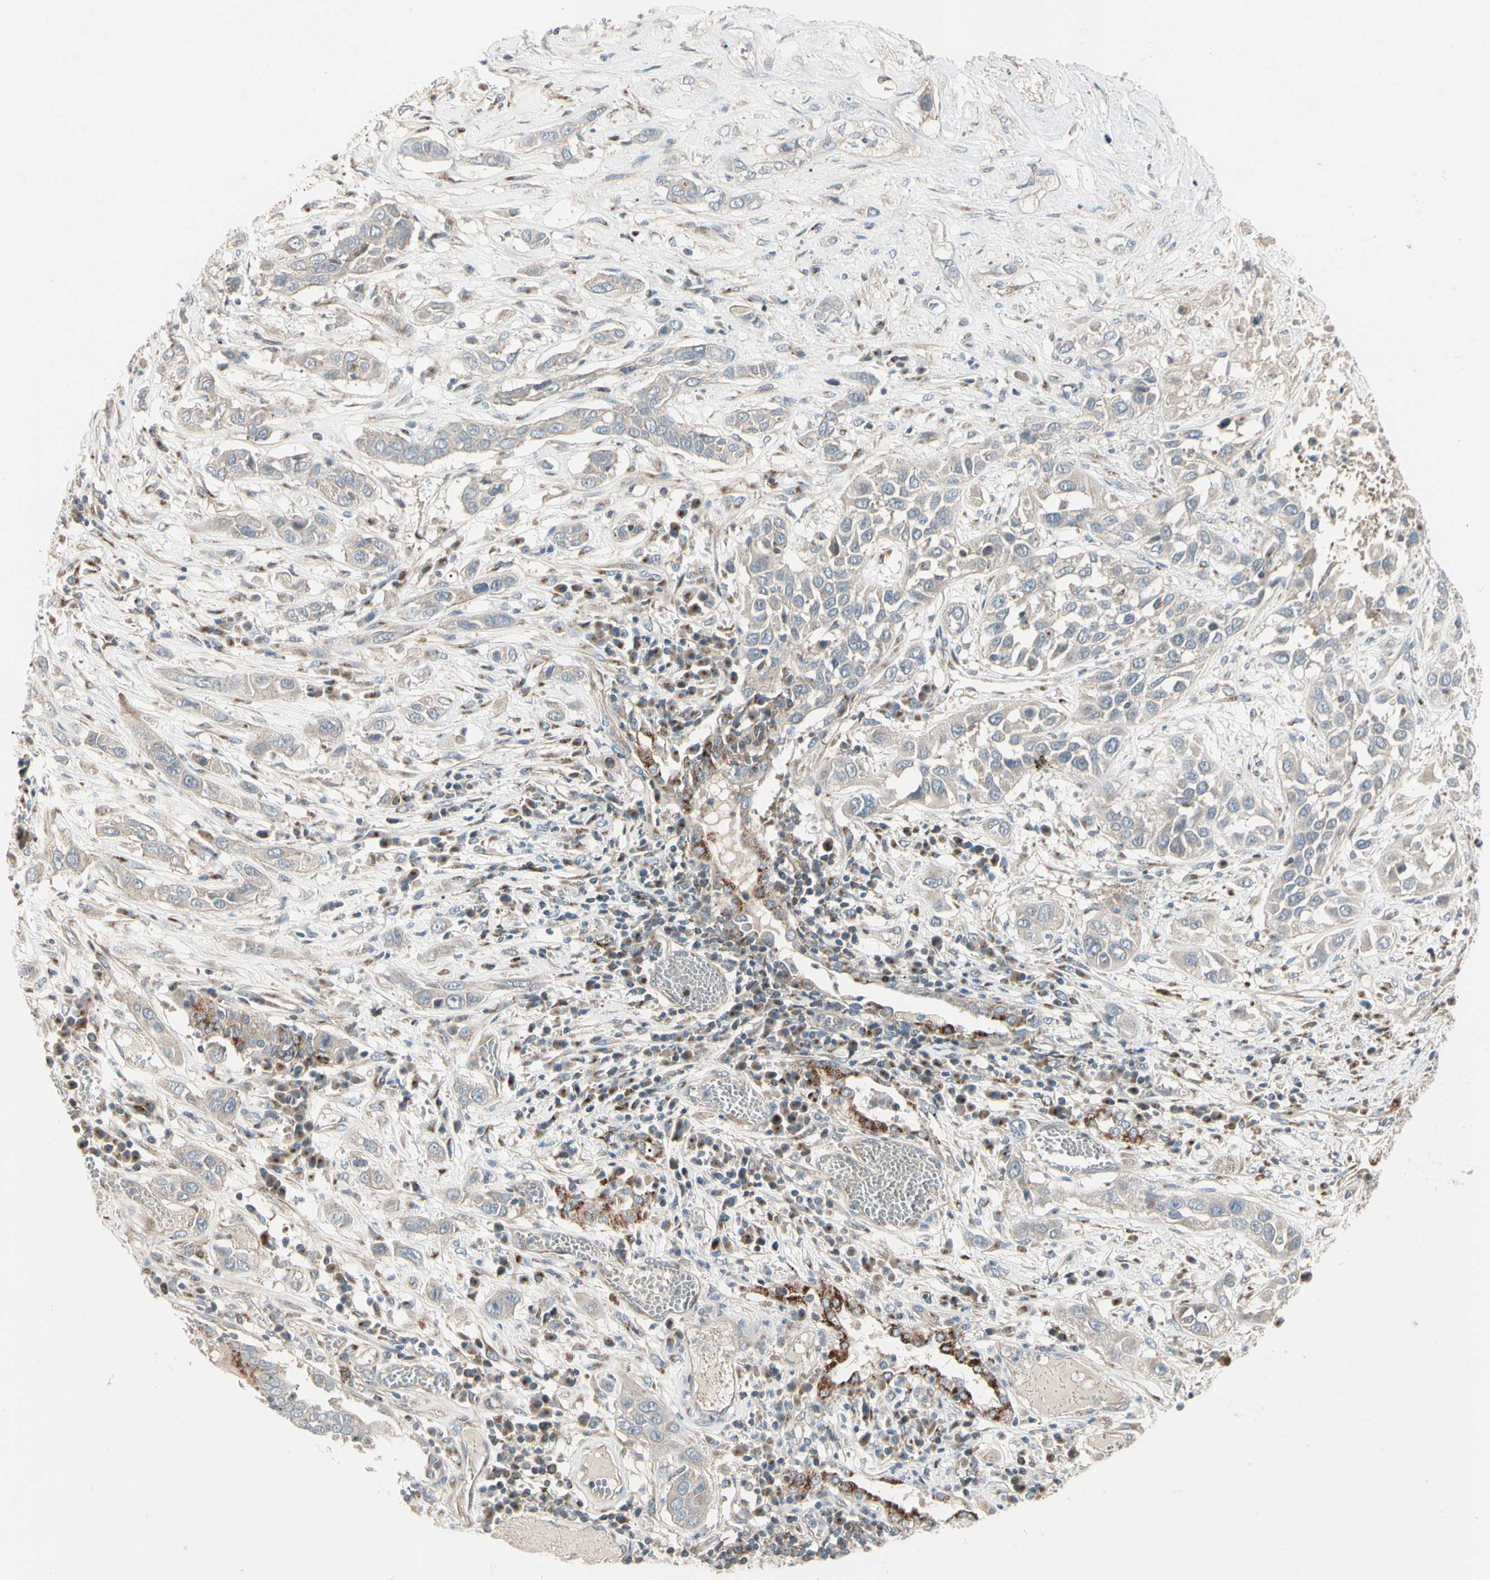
{"staining": {"intensity": "weak", "quantity": ">75%", "location": "cytoplasmic/membranous"}, "tissue": "lung cancer", "cell_type": "Tumor cells", "image_type": "cancer", "snomed": [{"axis": "morphology", "description": "Squamous cell carcinoma, NOS"}, {"axis": "topography", "description": "Lung"}], "caption": "Protein expression analysis of human lung cancer (squamous cell carcinoma) reveals weak cytoplasmic/membranous staining in about >75% of tumor cells.", "gene": "ABCA3", "patient": {"sex": "male", "age": 71}}